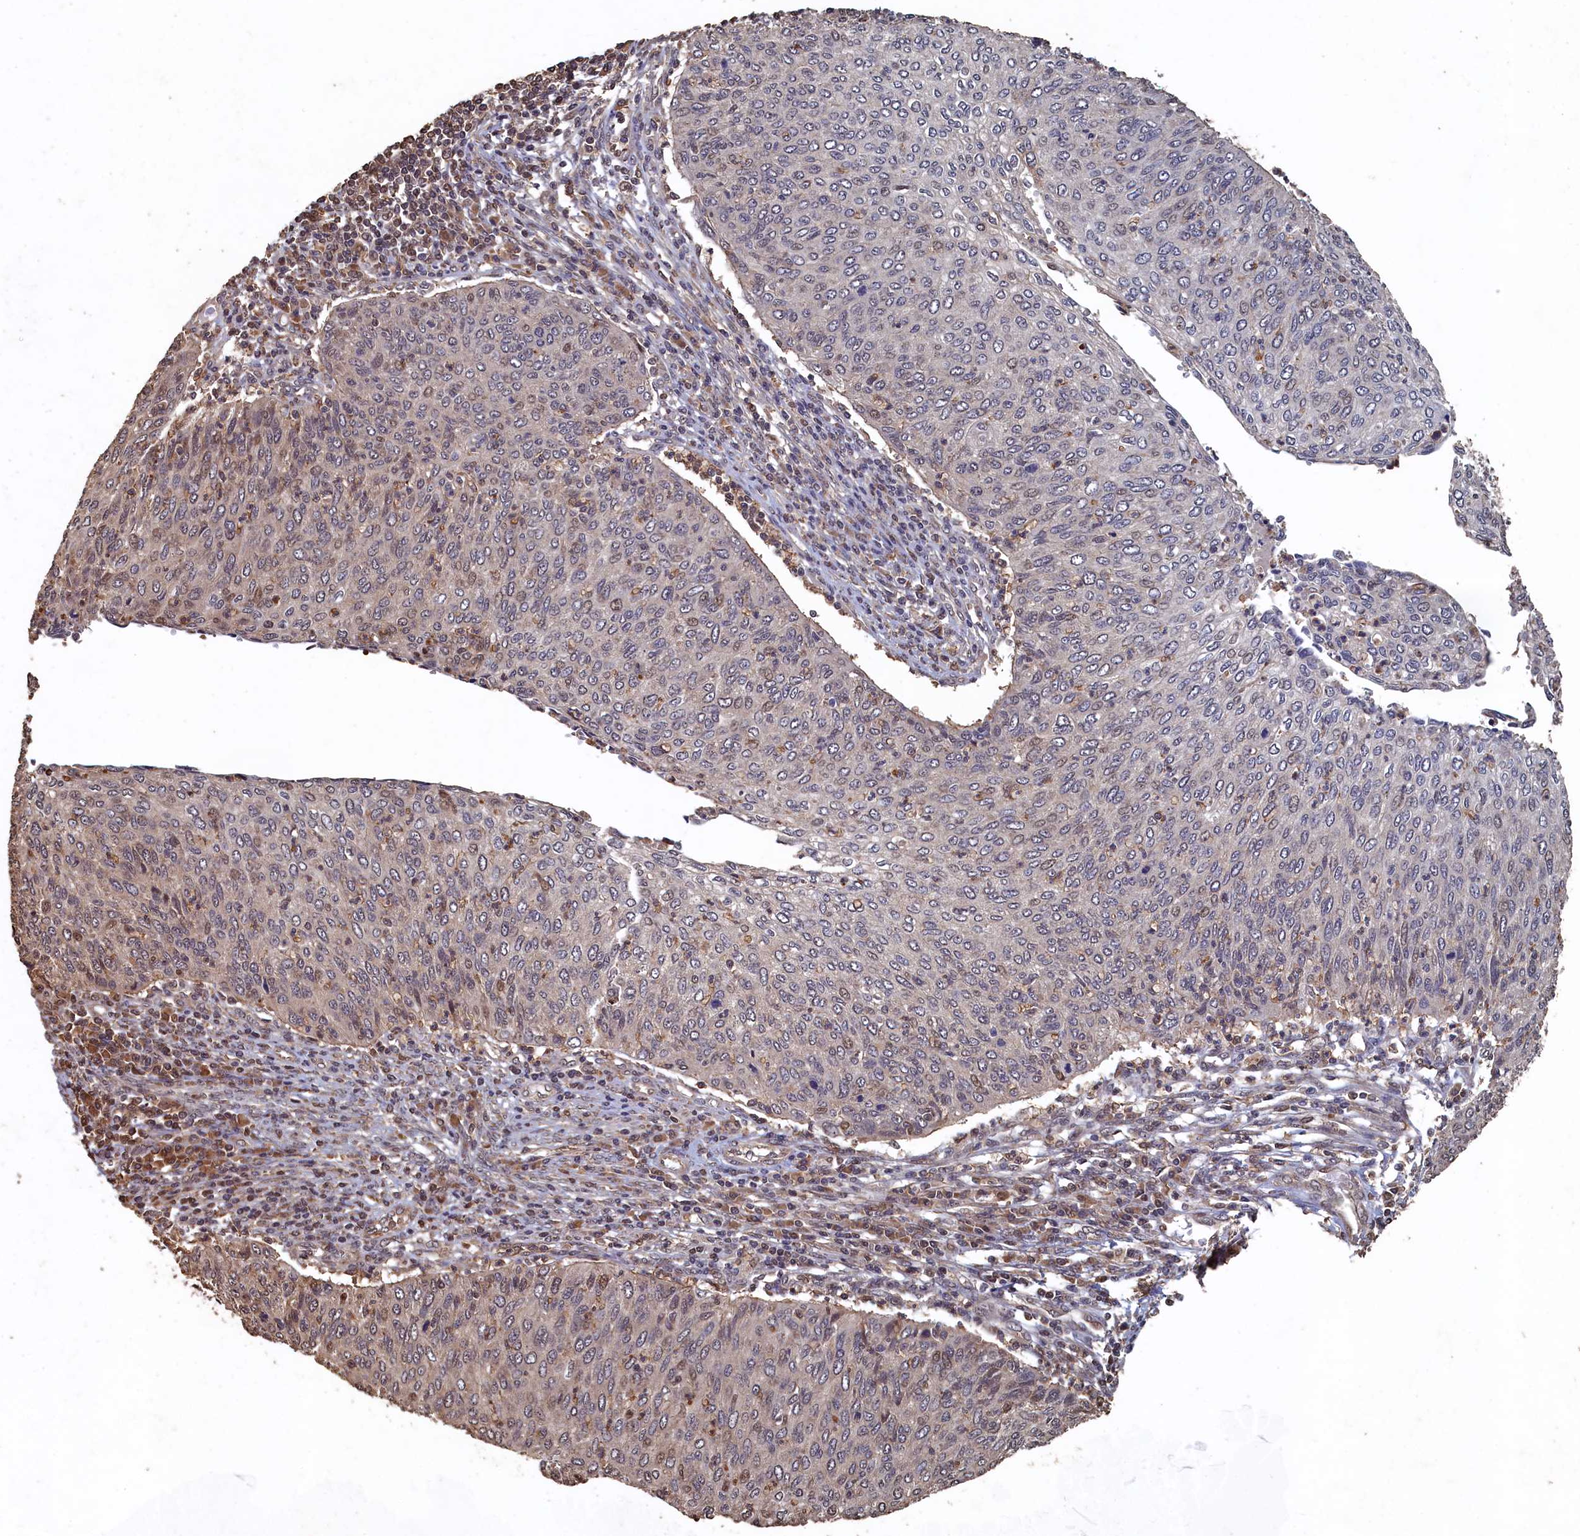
{"staining": {"intensity": "negative", "quantity": "none", "location": "none"}, "tissue": "cervical cancer", "cell_type": "Tumor cells", "image_type": "cancer", "snomed": [{"axis": "morphology", "description": "Squamous cell carcinoma, NOS"}, {"axis": "topography", "description": "Cervix"}], "caption": "A histopathology image of human cervical cancer (squamous cell carcinoma) is negative for staining in tumor cells.", "gene": "PIGN", "patient": {"sex": "female", "age": 38}}